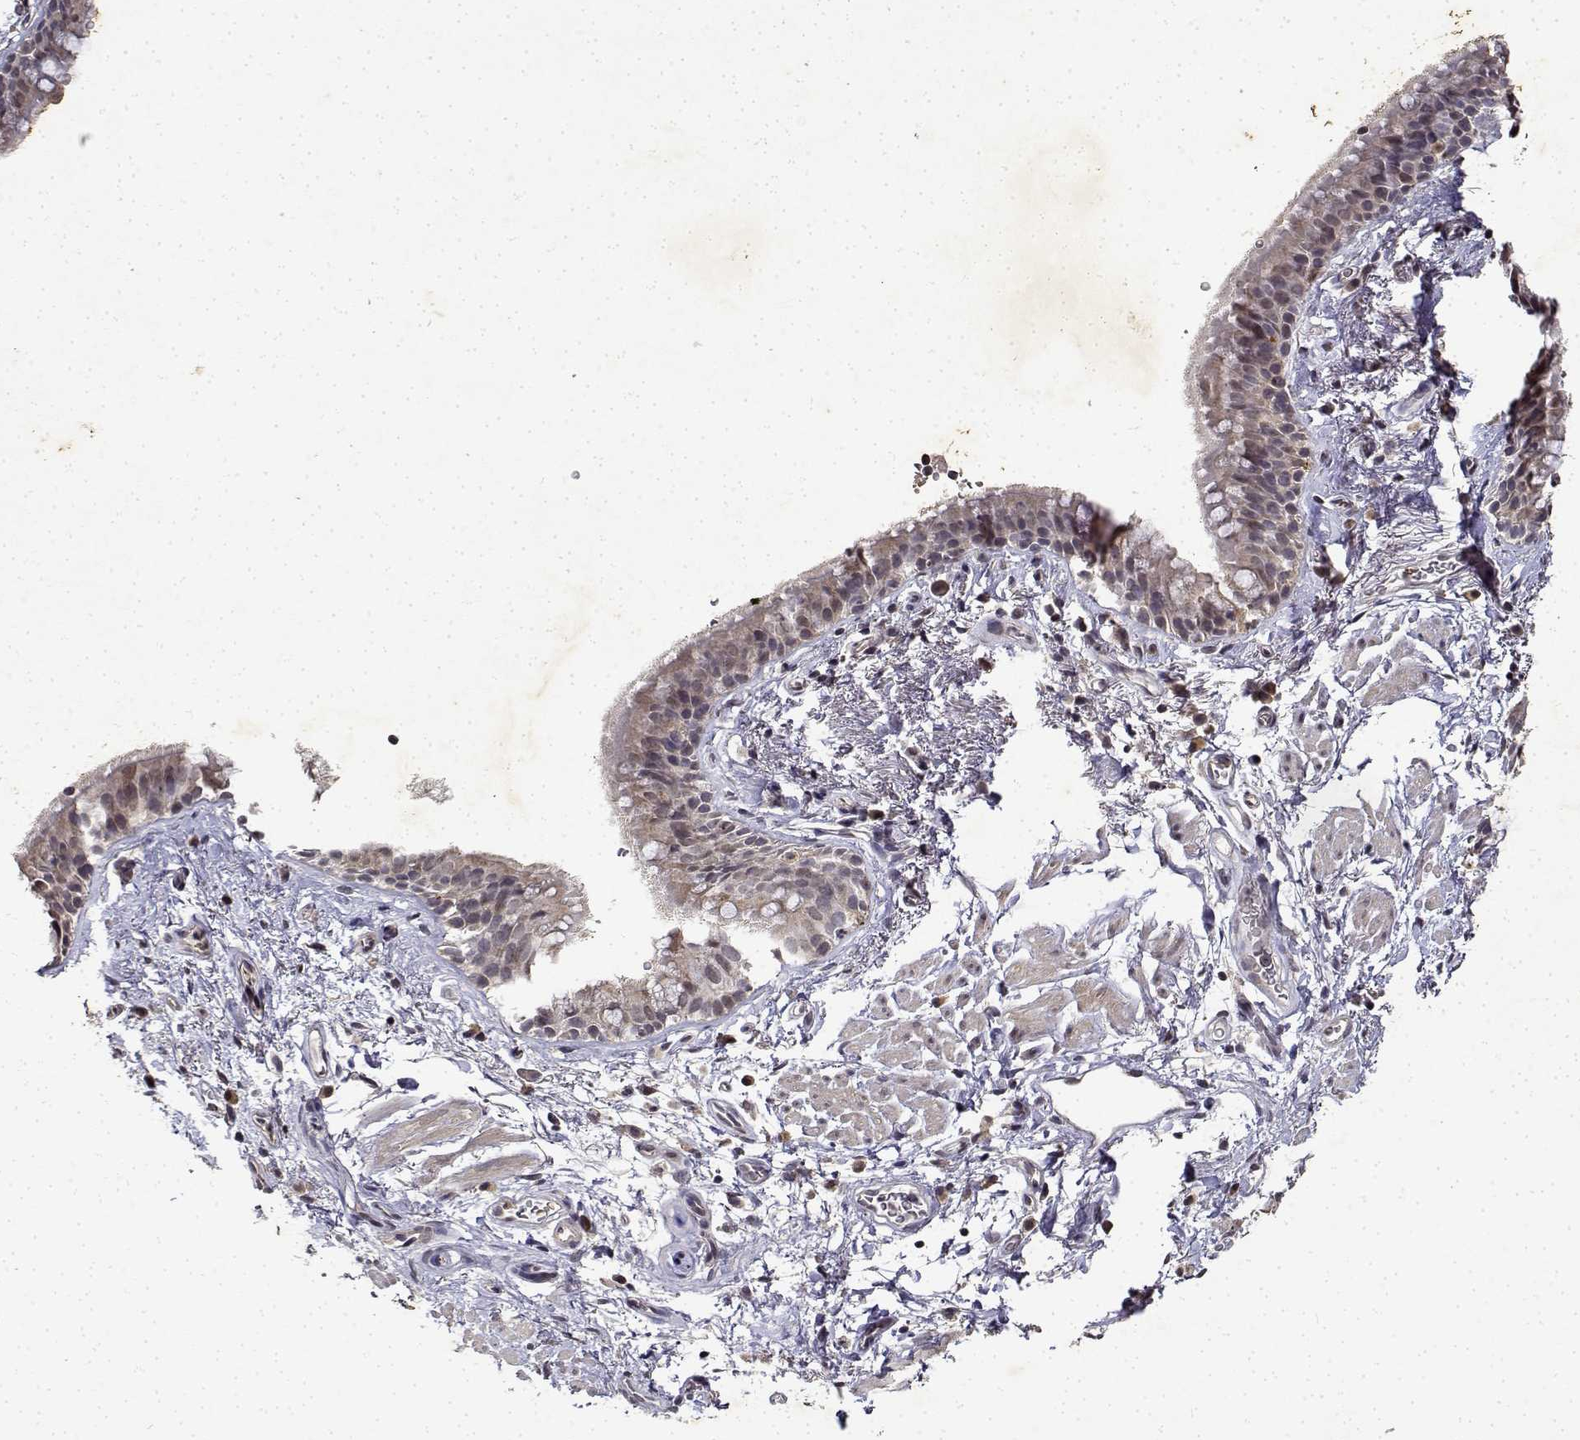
{"staining": {"intensity": "negative", "quantity": "none", "location": "none"}, "tissue": "bronchus", "cell_type": "Respiratory epithelial cells", "image_type": "normal", "snomed": [{"axis": "morphology", "description": "Normal tissue, NOS"}, {"axis": "topography", "description": "Cartilage tissue"}, {"axis": "topography", "description": "Bronchus"}], "caption": "Respiratory epithelial cells are negative for protein expression in normal human bronchus. Brightfield microscopy of IHC stained with DAB (brown) and hematoxylin (blue), captured at high magnification.", "gene": "BDNF", "patient": {"sex": "male", "age": 58}}